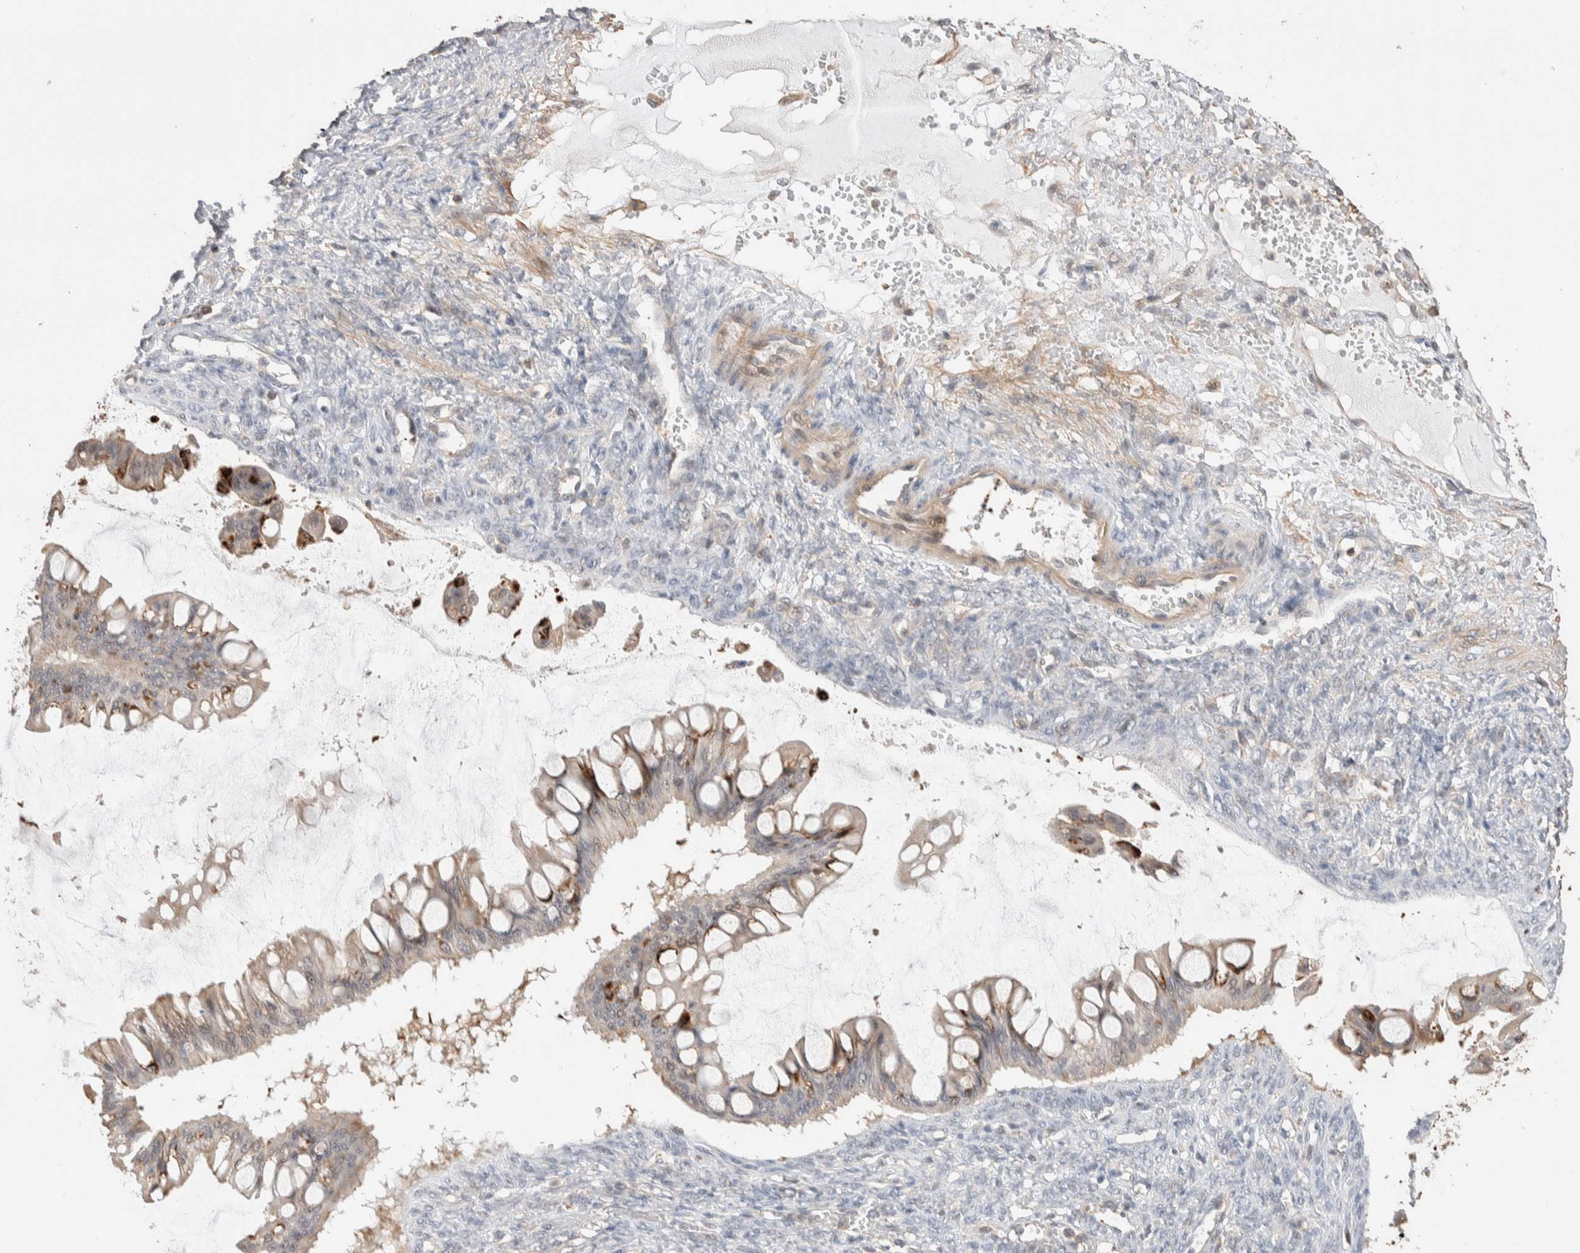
{"staining": {"intensity": "weak", "quantity": ">75%", "location": "cytoplasmic/membranous"}, "tissue": "ovarian cancer", "cell_type": "Tumor cells", "image_type": "cancer", "snomed": [{"axis": "morphology", "description": "Cystadenocarcinoma, mucinous, NOS"}, {"axis": "topography", "description": "Ovary"}], "caption": "Immunohistochemistry staining of ovarian cancer (mucinous cystadenocarcinoma), which displays low levels of weak cytoplasmic/membranous positivity in about >75% of tumor cells indicating weak cytoplasmic/membranous protein positivity. The staining was performed using DAB (3,3'-diaminobenzidine) (brown) for protein detection and nuclei were counterstained in hematoxylin (blue).", "gene": "ZNF704", "patient": {"sex": "female", "age": 73}}